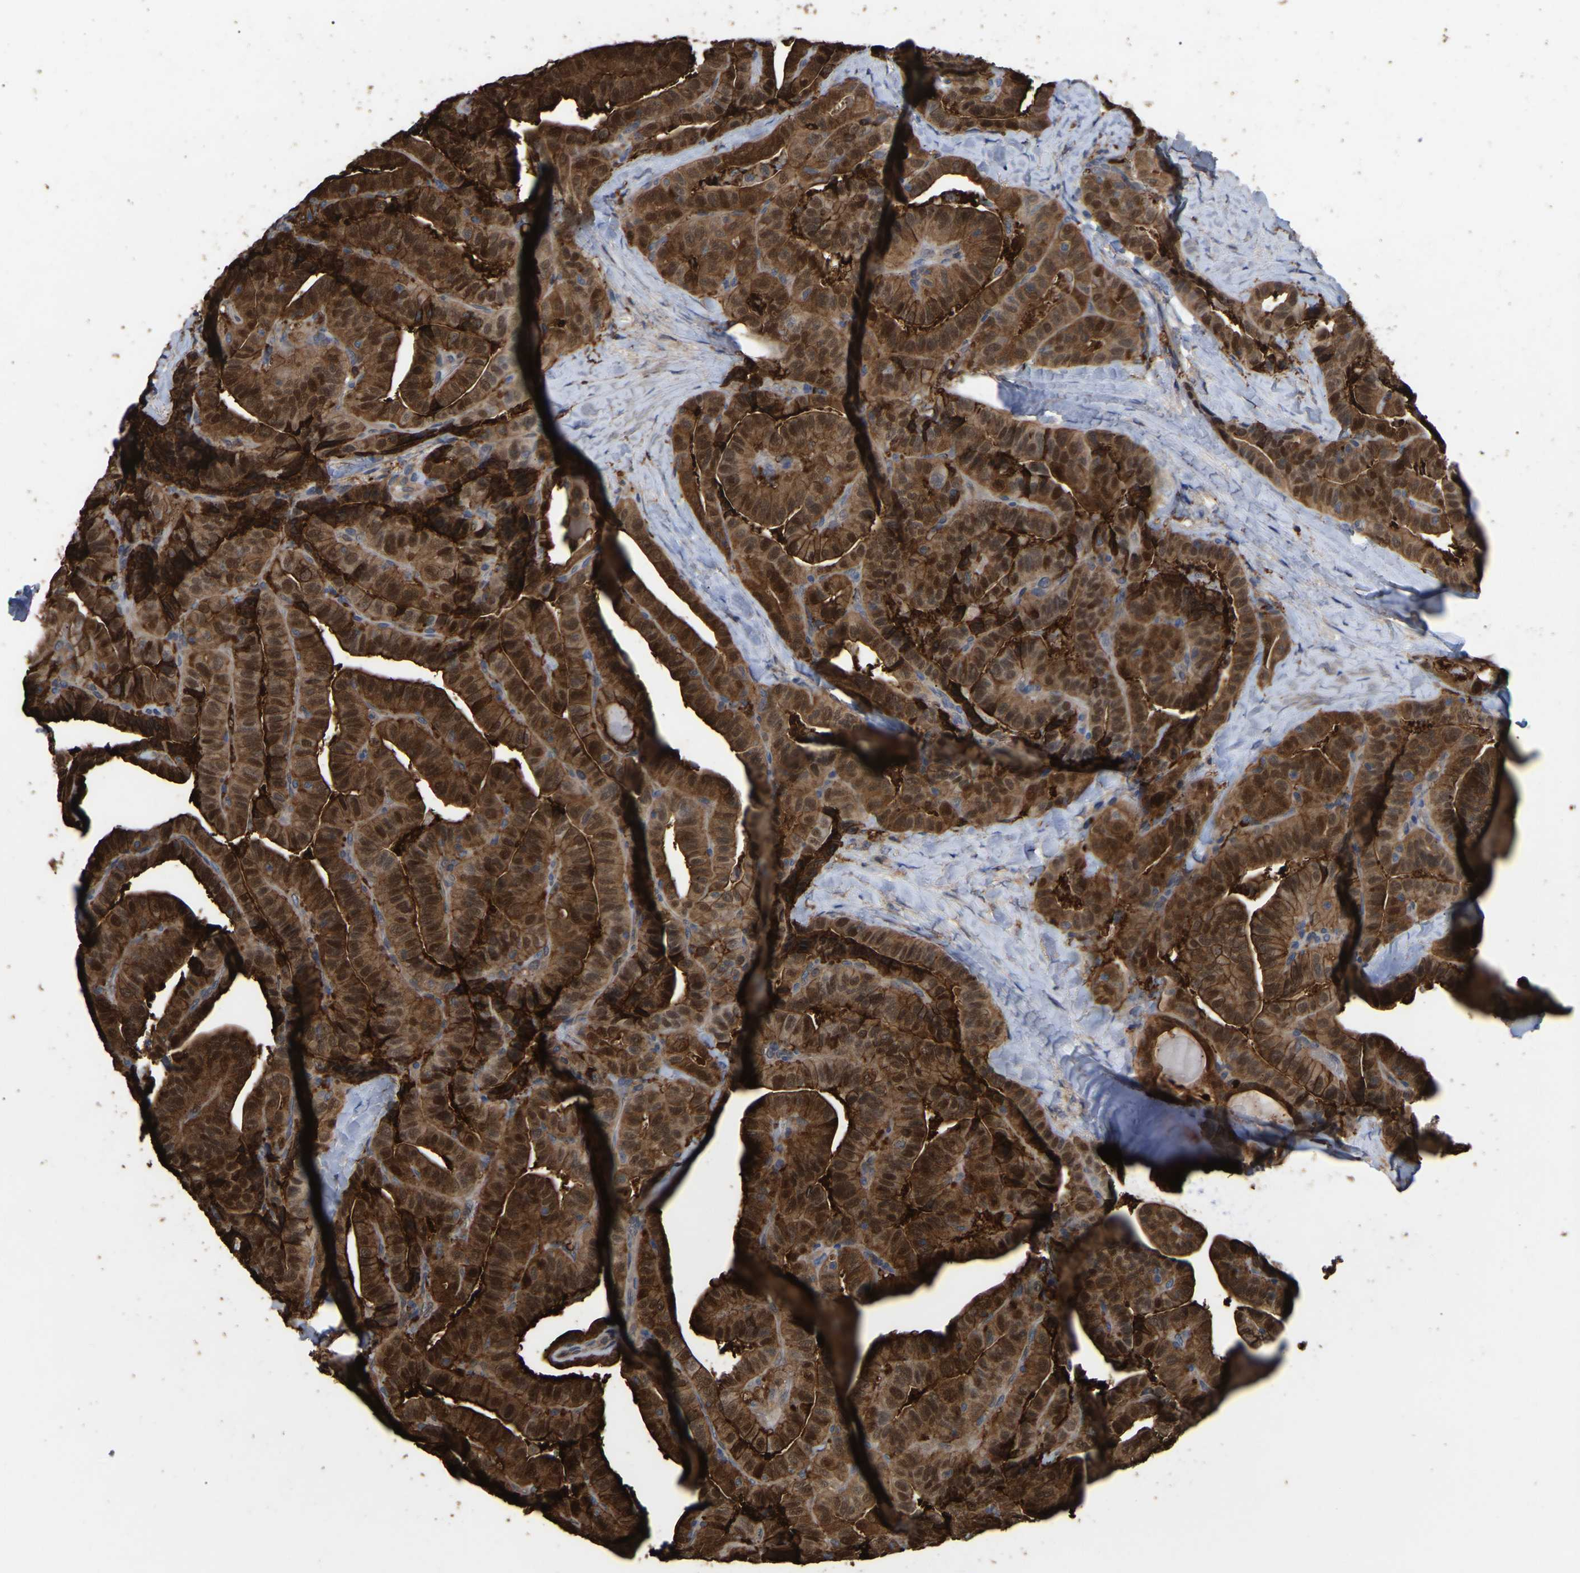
{"staining": {"intensity": "strong", "quantity": ">75%", "location": "cytoplasmic/membranous,nuclear"}, "tissue": "thyroid cancer", "cell_type": "Tumor cells", "image_type": "cancer", "snomed": [{"axis": "morphology", "description": "Papillary adenocarcinoma, NOS"}, {"axis": "topography", "description": "Thyroid gland"}], "caption": "A micrograph of thyroid cancer stained for a protein demonstrates strong cytoplasmic/membranous and nuclear brown staining in tumor cells.", "gene": "CIT", "patient": {"sex": "male", "age": 77}}